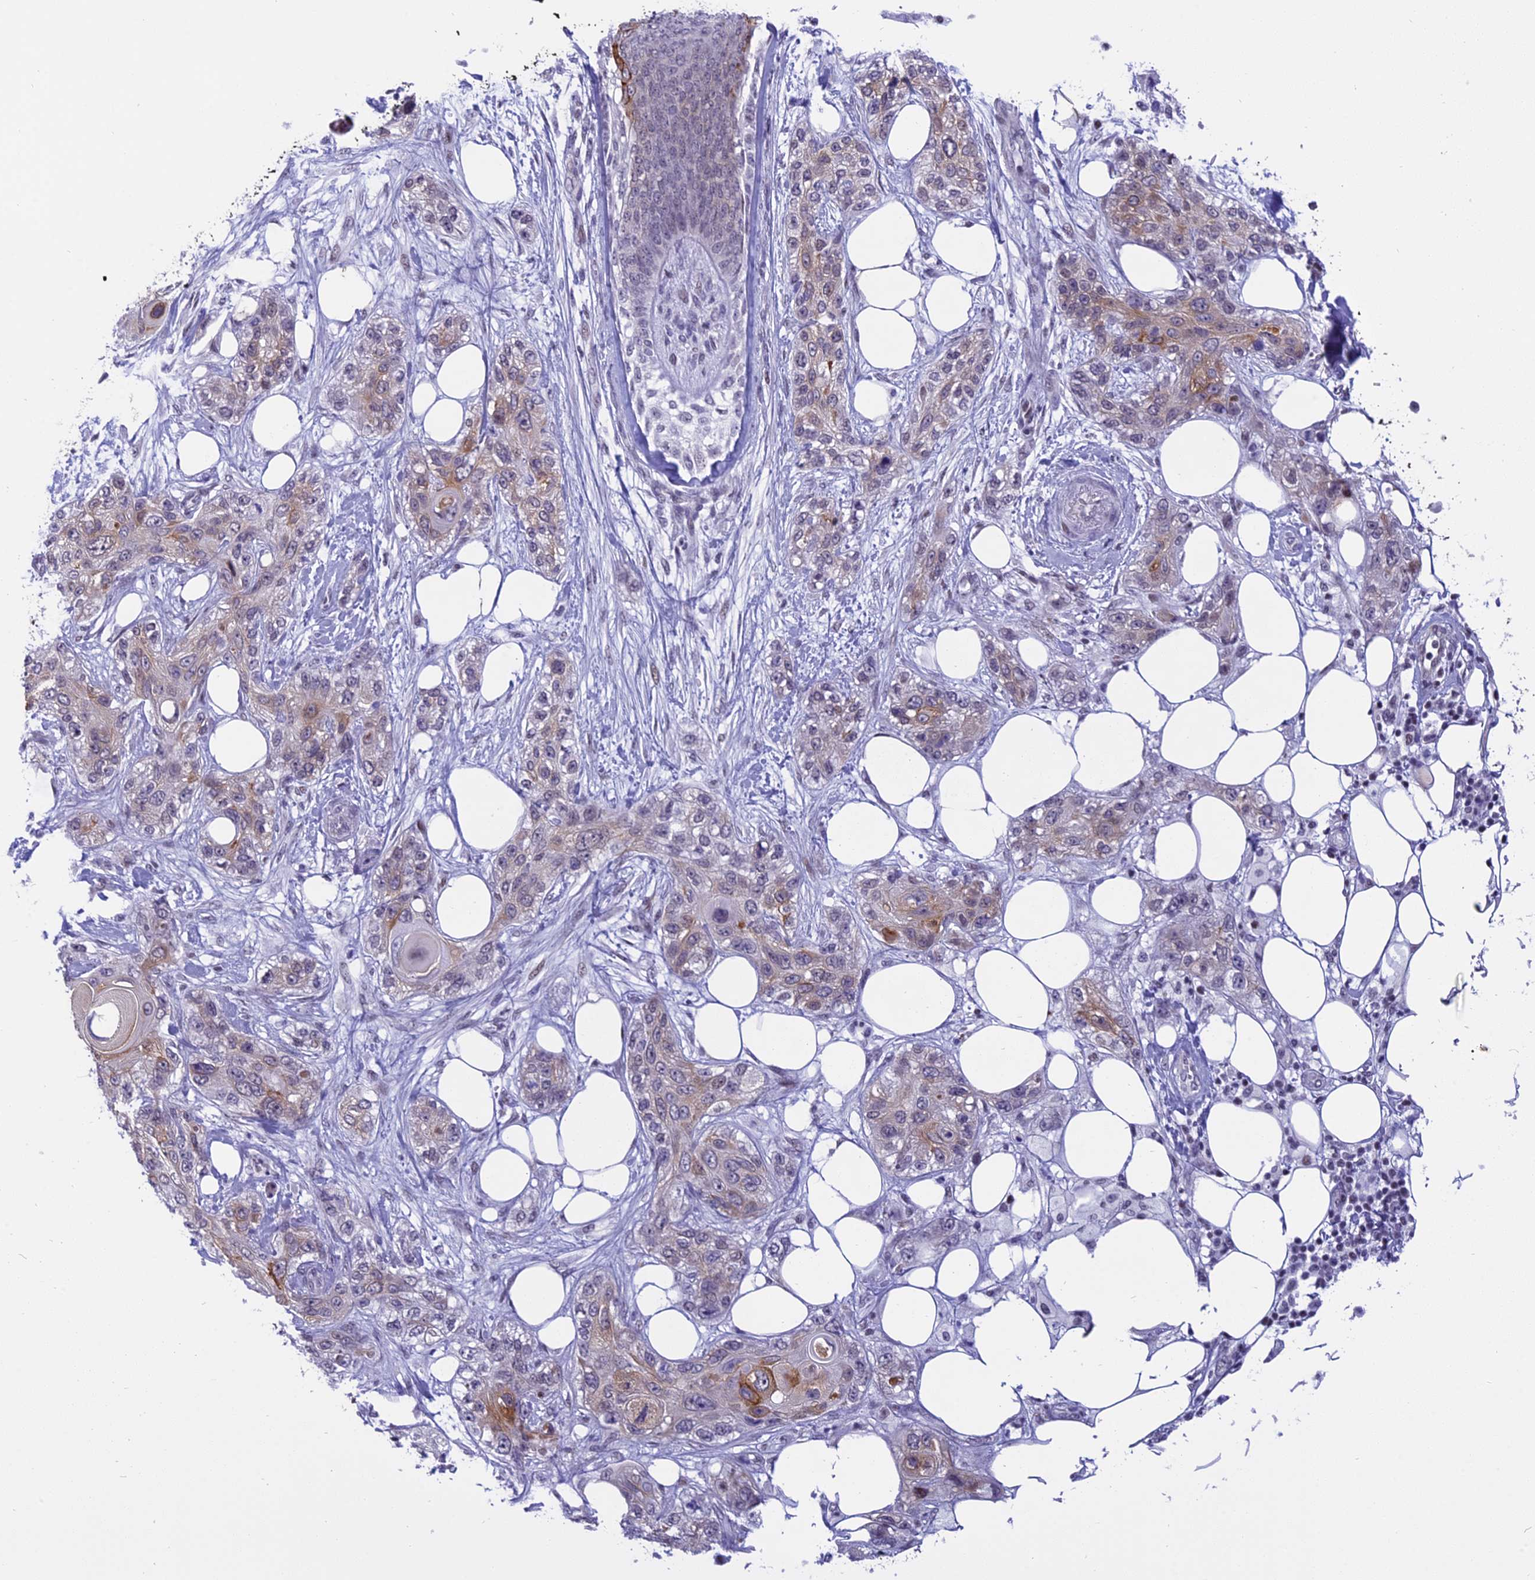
{"staining": {"intensity": "moderate", "quantity": "<25%", "location": "cytoplasmic/membranous"}, "tissue": "skin cancer", "cell_type": "Tumor cells", "image_type": "cancer", "snomed": [{"axis": "morphology", "description": "Normal tissue, NOS"}, {"axis": "morphology", "description": "Squamous cell carcinoma, NOS"}, {"axis": "topography", "description": "Skin"}], "caption": "IHC micrograph of skin cancer (squamous cell carcinoma) stained for a protein (brown), which demonstrates low levels of moderate cytoplasmic/membranous staining in approximately <25% of tumor cells.", "gene": "SPIRE2", "patient": {"sex": "male", "age": 72}}